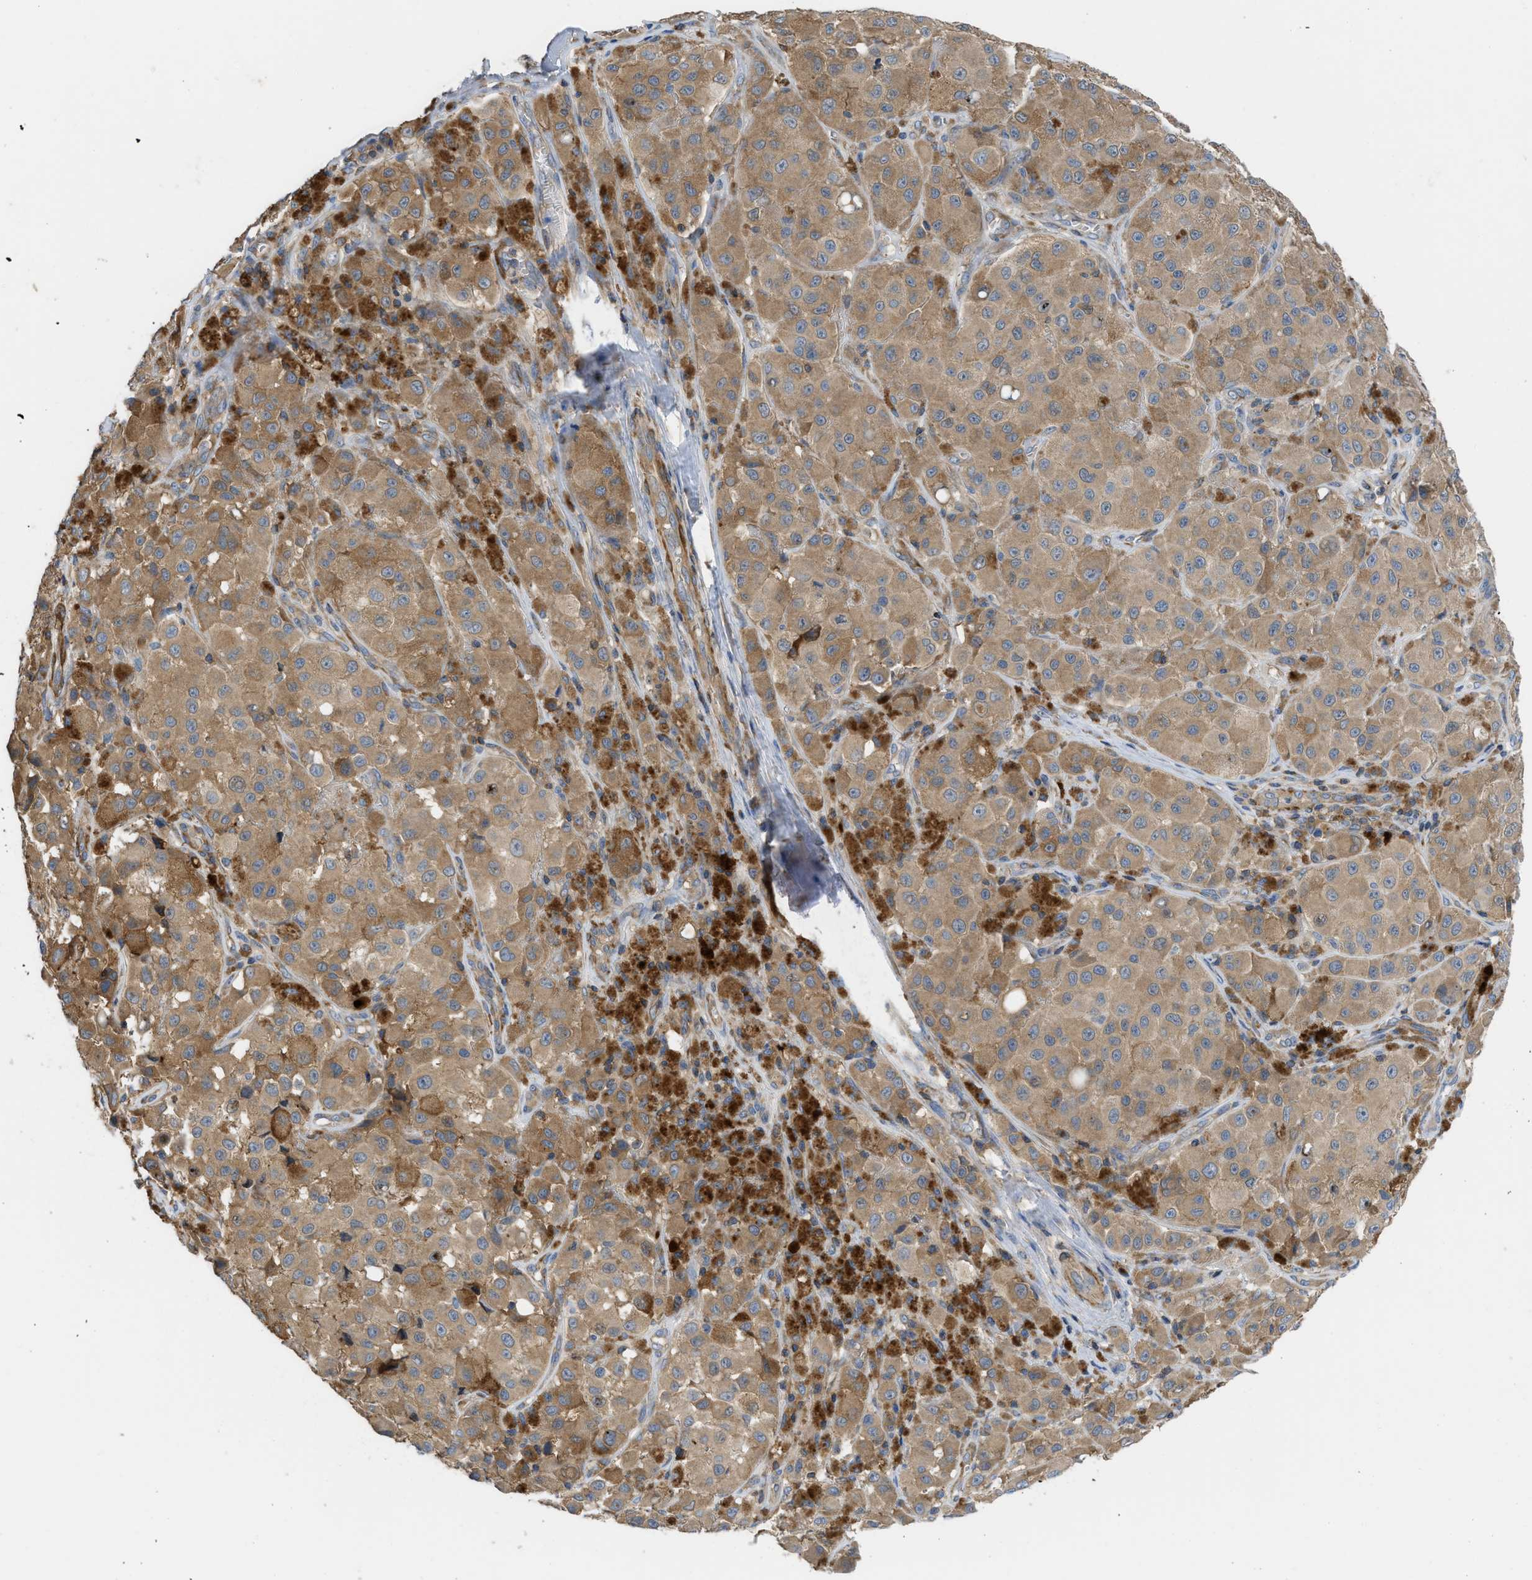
{"staining": {"intensity": "moderate", "quantity": ">75%", "location": "cytoplasmic/membranous"}, "tissue": "melanoma", "cell_type": "Tumor cells", "image_type": "cancer", "snomed": [{"axis": "morphology", "description": "Malignant melanoma, NOS"}, {"axis": "topography", "description": "Skin"}], "caption": "Immunohistochemical staining of human melanoma reveals medium levels of moderate cytoplasmic/membranous protein staining in about >75% of tumor cells. (DAB (3,3'-diaminobenzidine) IHC, brown staining for protein, blue staining for nuclei).", "gene": "CHKB", "patient": {"sex": "male", "age": 84}}